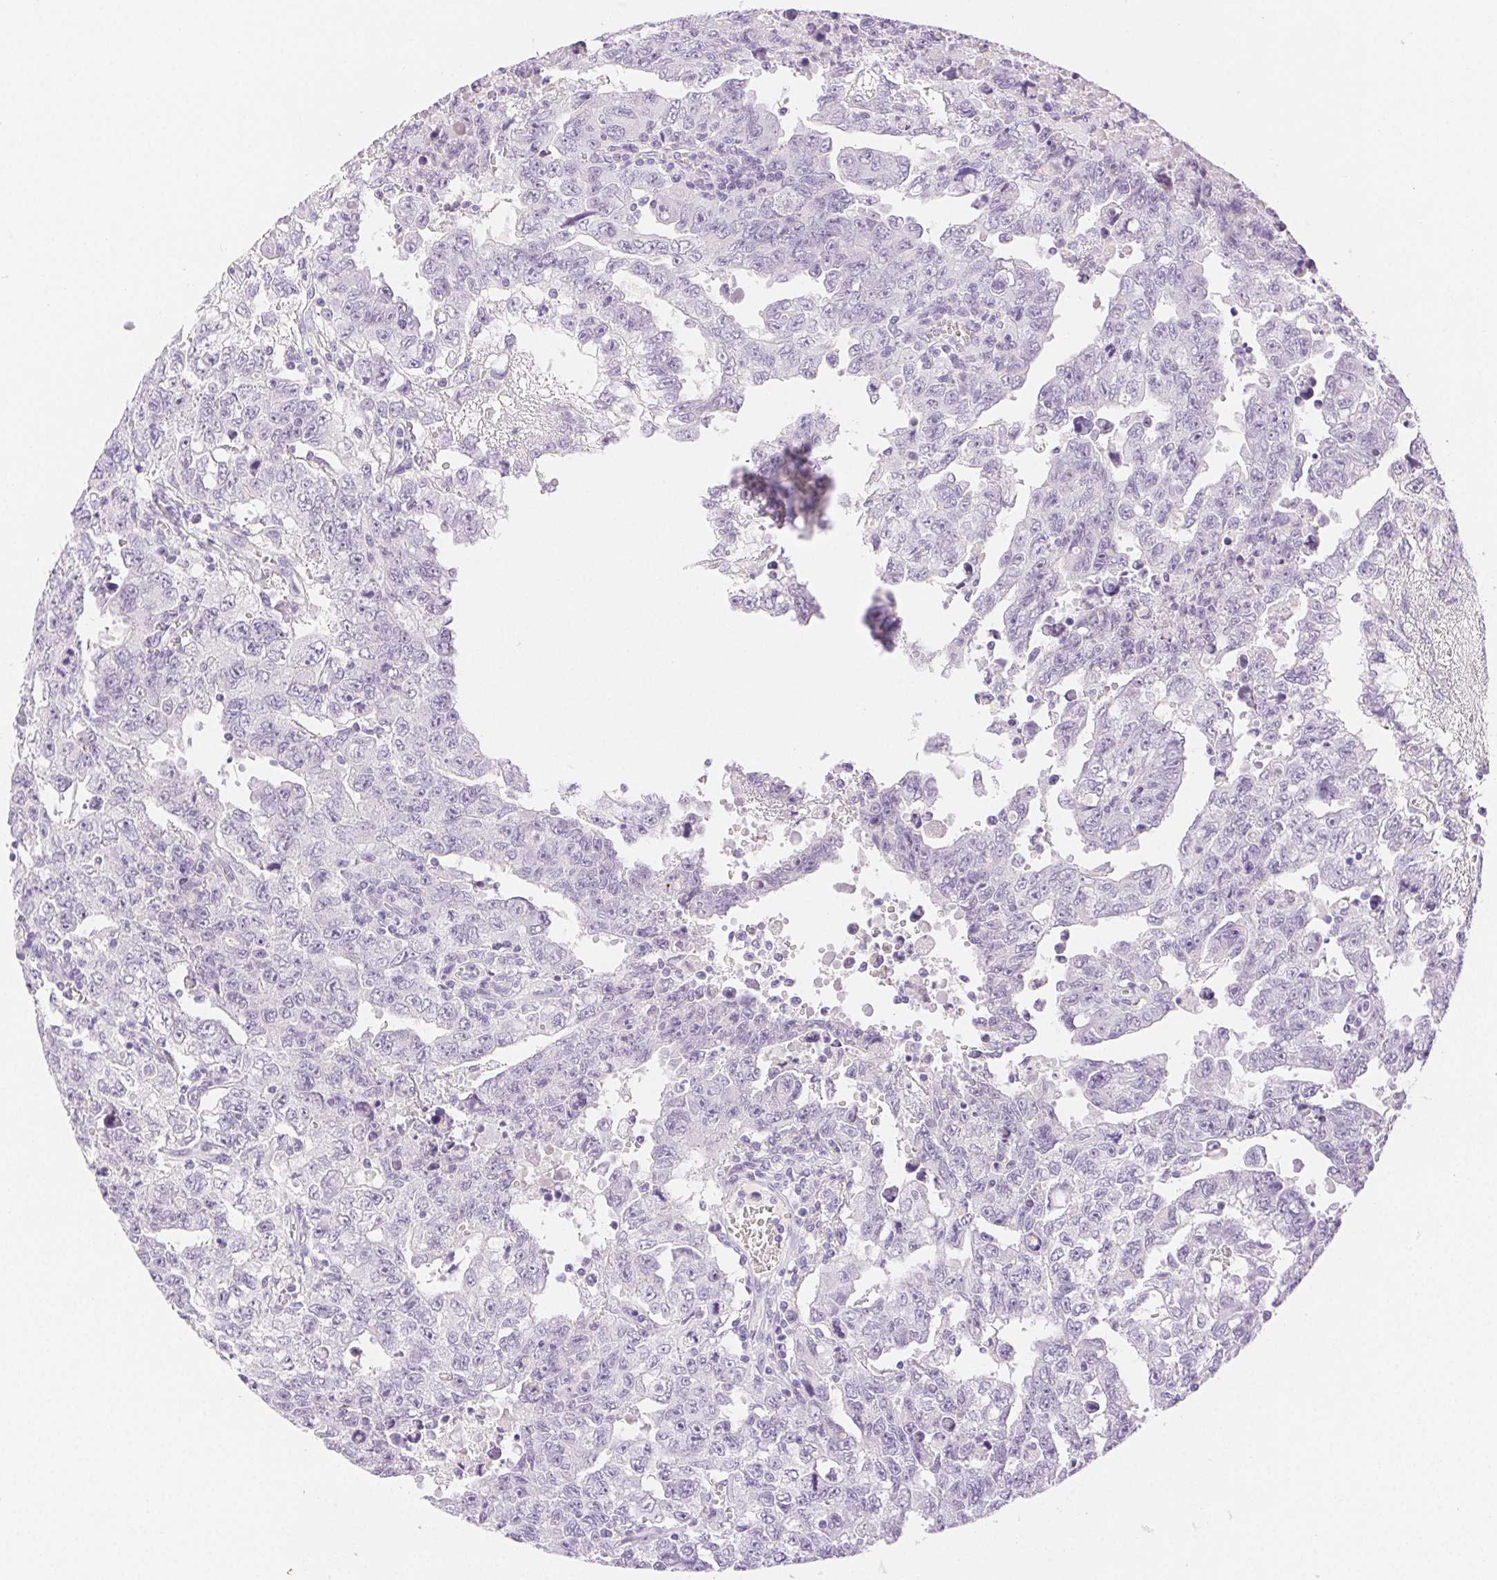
{"staining": {"intensity": "negative", "quantity": "none", "location": "none"}, "tissue": "testis cancer", "cell_type": "Tumor cells", "image_type": "cancer", "snomed": [{"axis": "morphology", "description": "Carcinoma, Embryonal, NOS"}, {"axis": "topography", "description": "Testis"}], "caption": "Immunohistochemical staining of human embryonal carcinoma (testis) displays no significant positivity in tumor cells.", "gene": "SPACA4", "patient": {"sex": "male", "age": 24}}